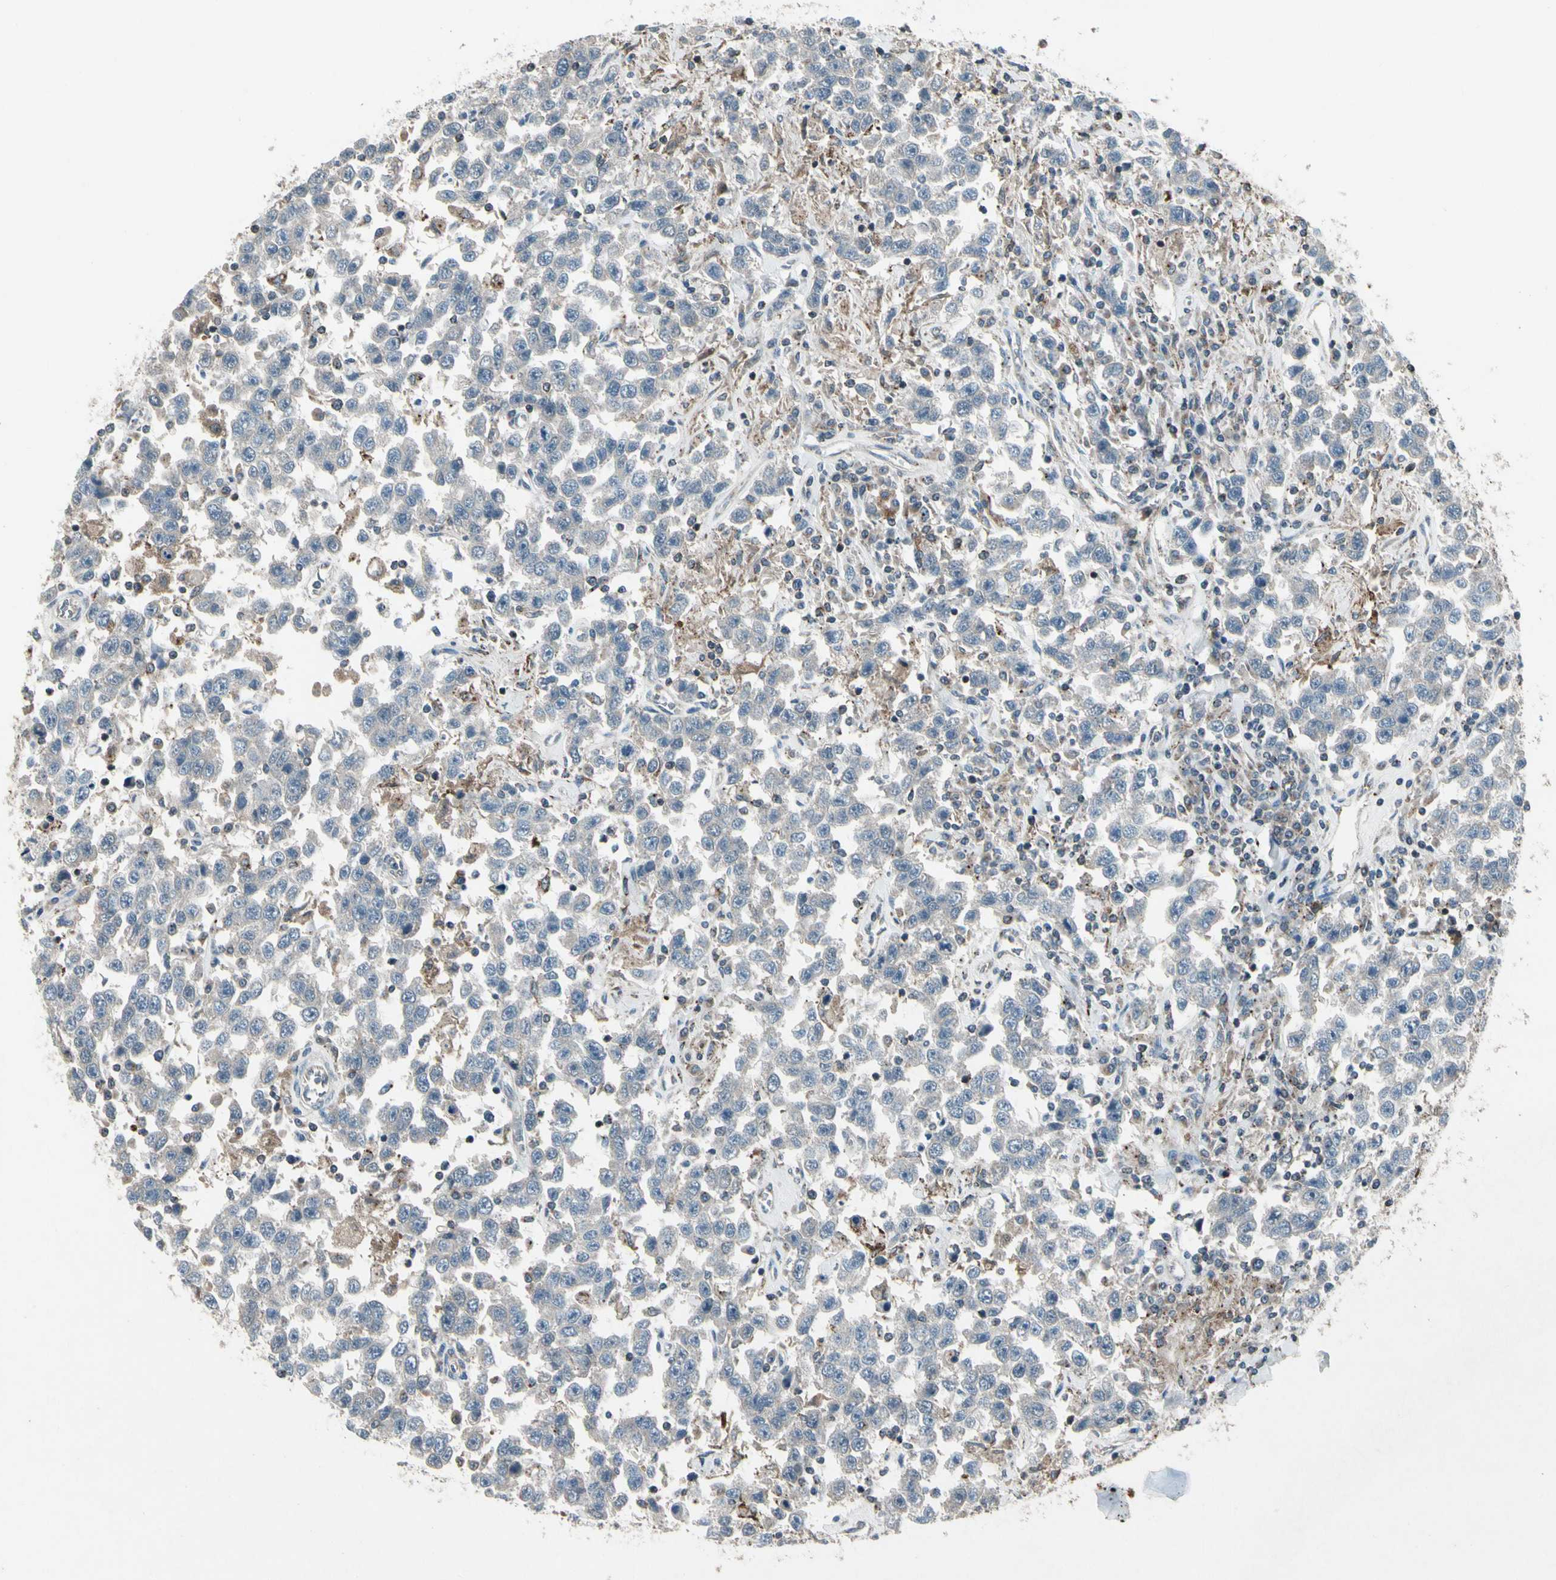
{"staining": {"intensity": "negative", "quantity": "none", "location": "none"}, "tissue": "testis cancer", "cell_type": "Tumor cells", "image_type": "cancer", "snomed": [{"axis": "morphology", "description": "Seminoma, NOS"}, {"axis": "topography", "description": "Testis"}], "caption": "There is no significant positivity in tumor cells of testis cancer. The staining is performed using DAB (3,3'-diaminobenzidine) brown chromogen with nuclei counter-stained in using hematoxylin.", "gene": "NMI", "patient": {"sex": "male", "age": 41}}